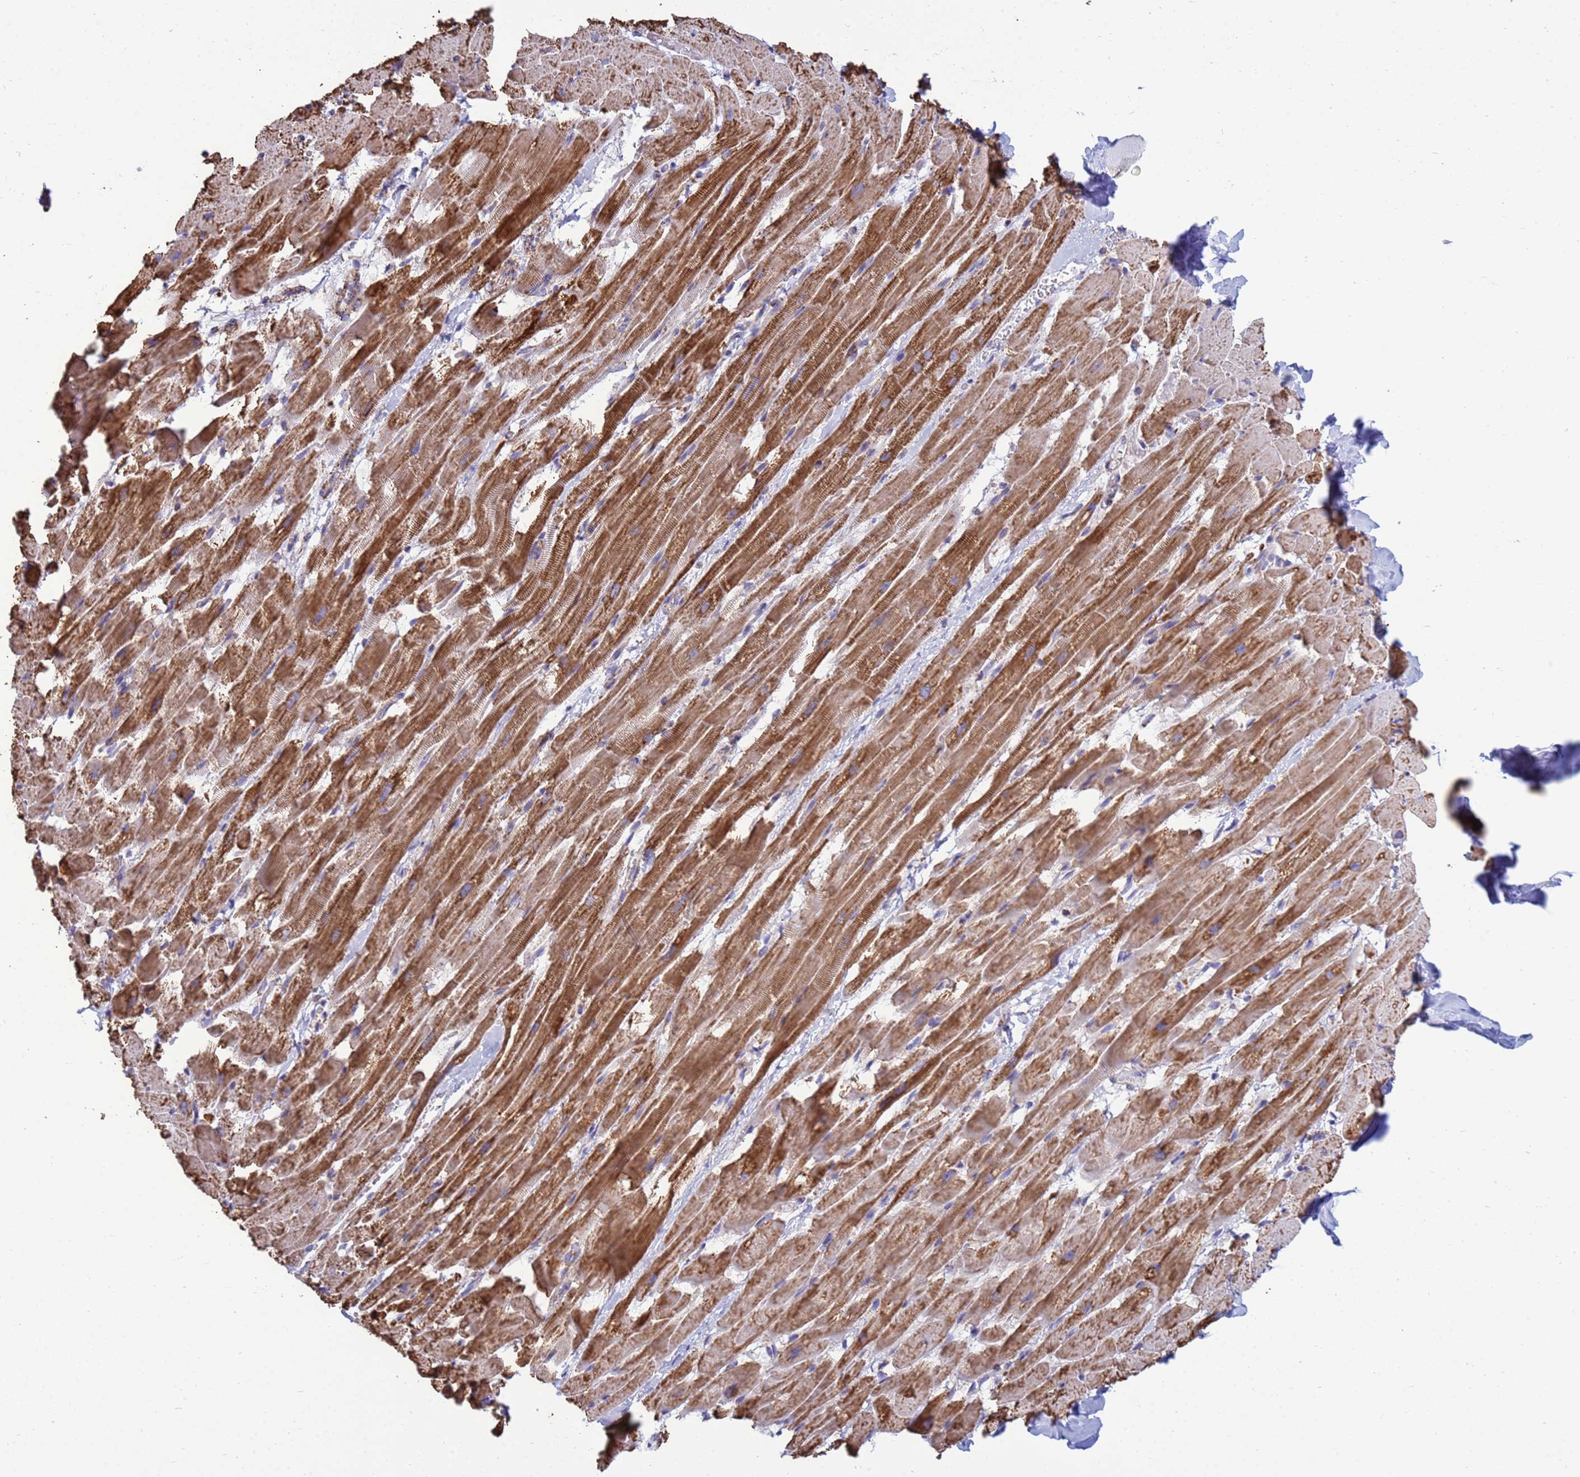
{"staining": {"intensity": "strong", "quantity": ">75%", "location": "cytoplasmic/membranous"}, "tissue": "heart muscle", "cell_type": "Cardiomyocytes", "image_type": "normal", "snomed": [{"axis": "morphology", "description": "Normal tissue, NOS"}, {"axis": "topography", "description": "Heart"}], "caption": "Immunohistochemical staining of benign heart muscle displays strong cytoplasmic/membranous protein positivity in about >75% of cardiomyocytes.", "gene": "COQ4", "patient": {"sex": "male", "age": 37}}